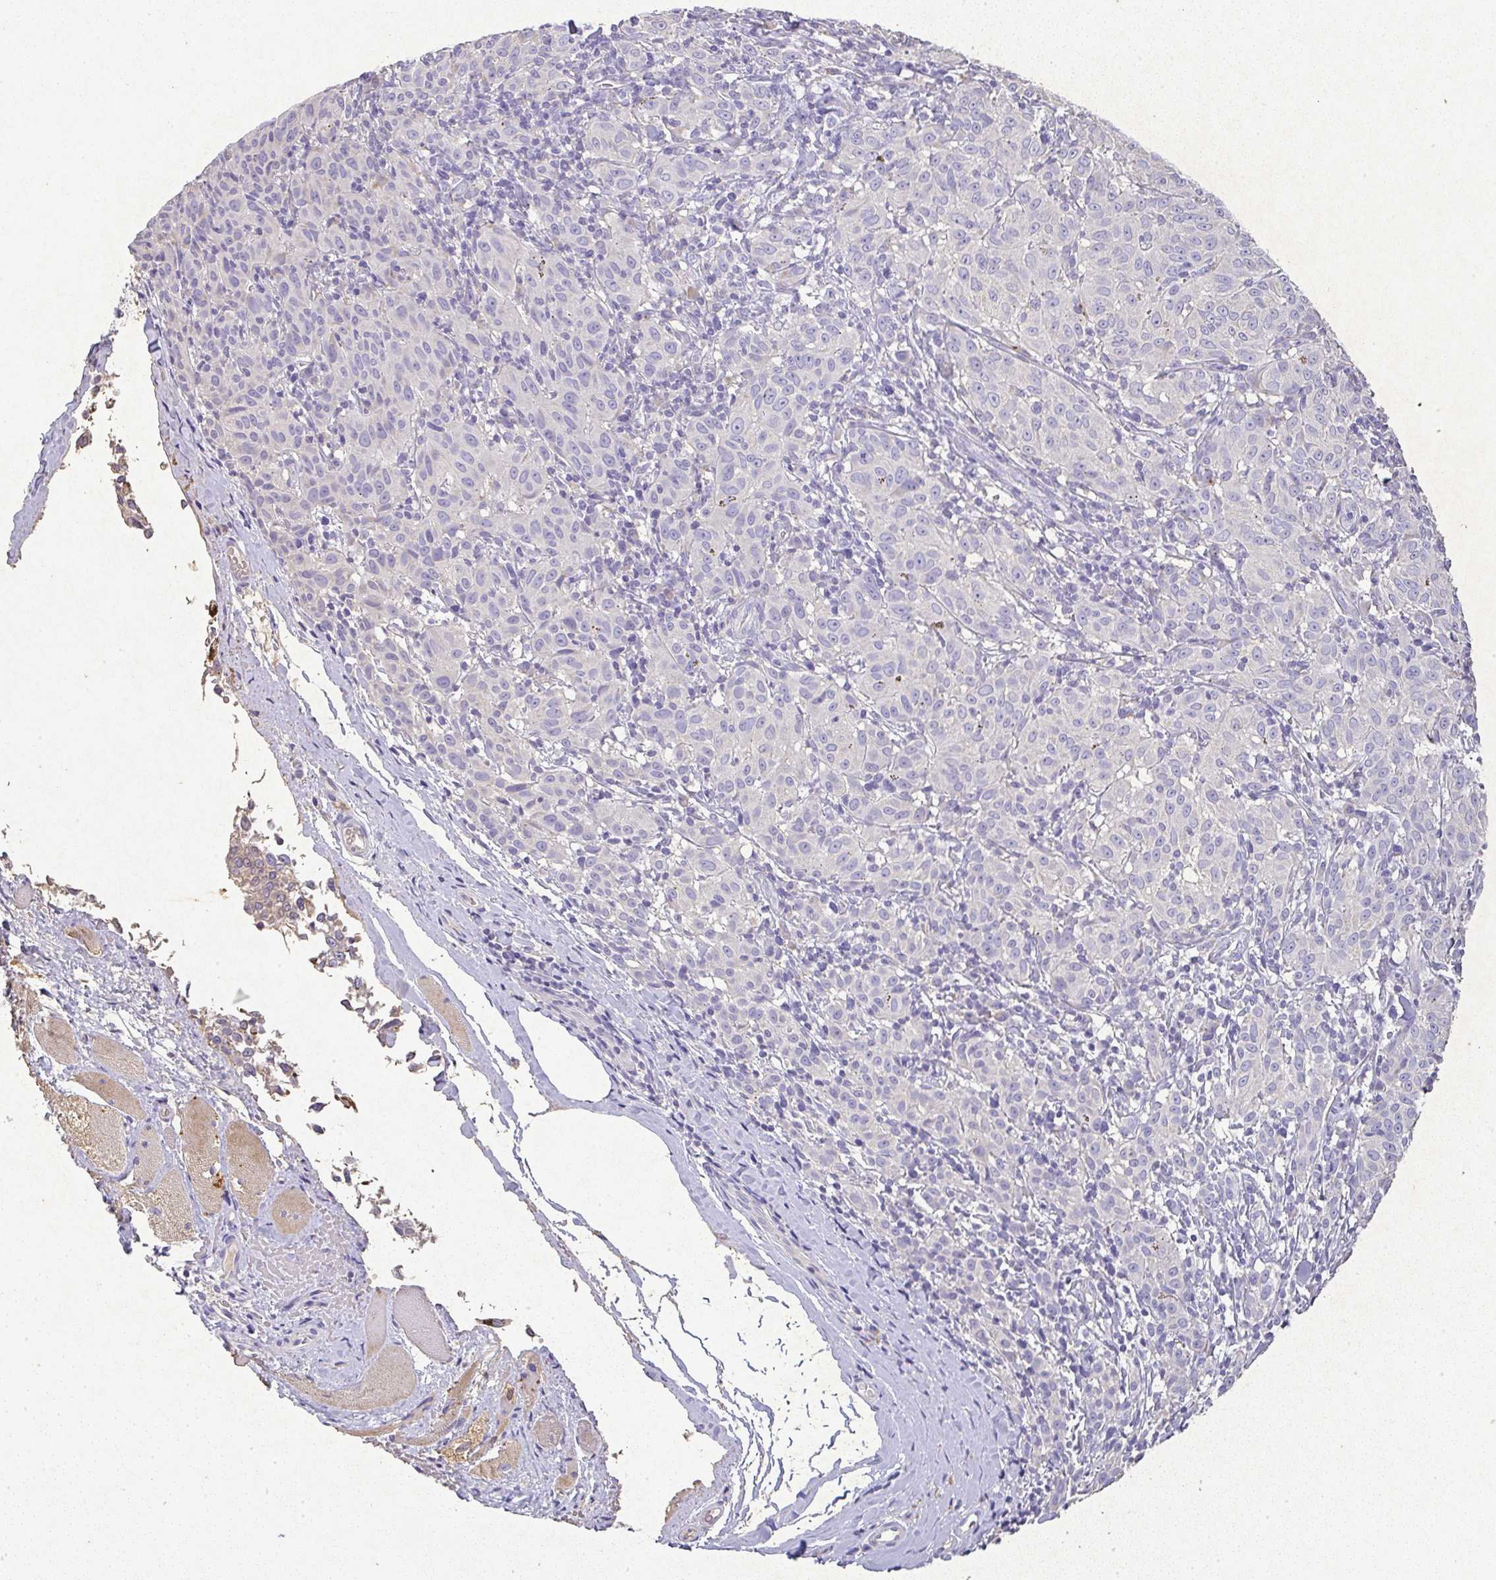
{"staining": {"intensity": "negative", "quantity": "none", "location": "none"}, "tissue": "melanoma", "cell_type": "Tumor cells", "image_type": "cancer", "snomed": [{"axis": "morphology", "description": "Malignant melanoma, NOS"}, {"axis": "topography", "description": "Skin"}], "caption": "An image of malignant melanoma stained for a protein displays no brown staining in tumor cells. (DAB IHC visualized using brightfield microscopy, high magnification).", "gene": "RPS2", "patient": {"sex": "female", "age": 72}}